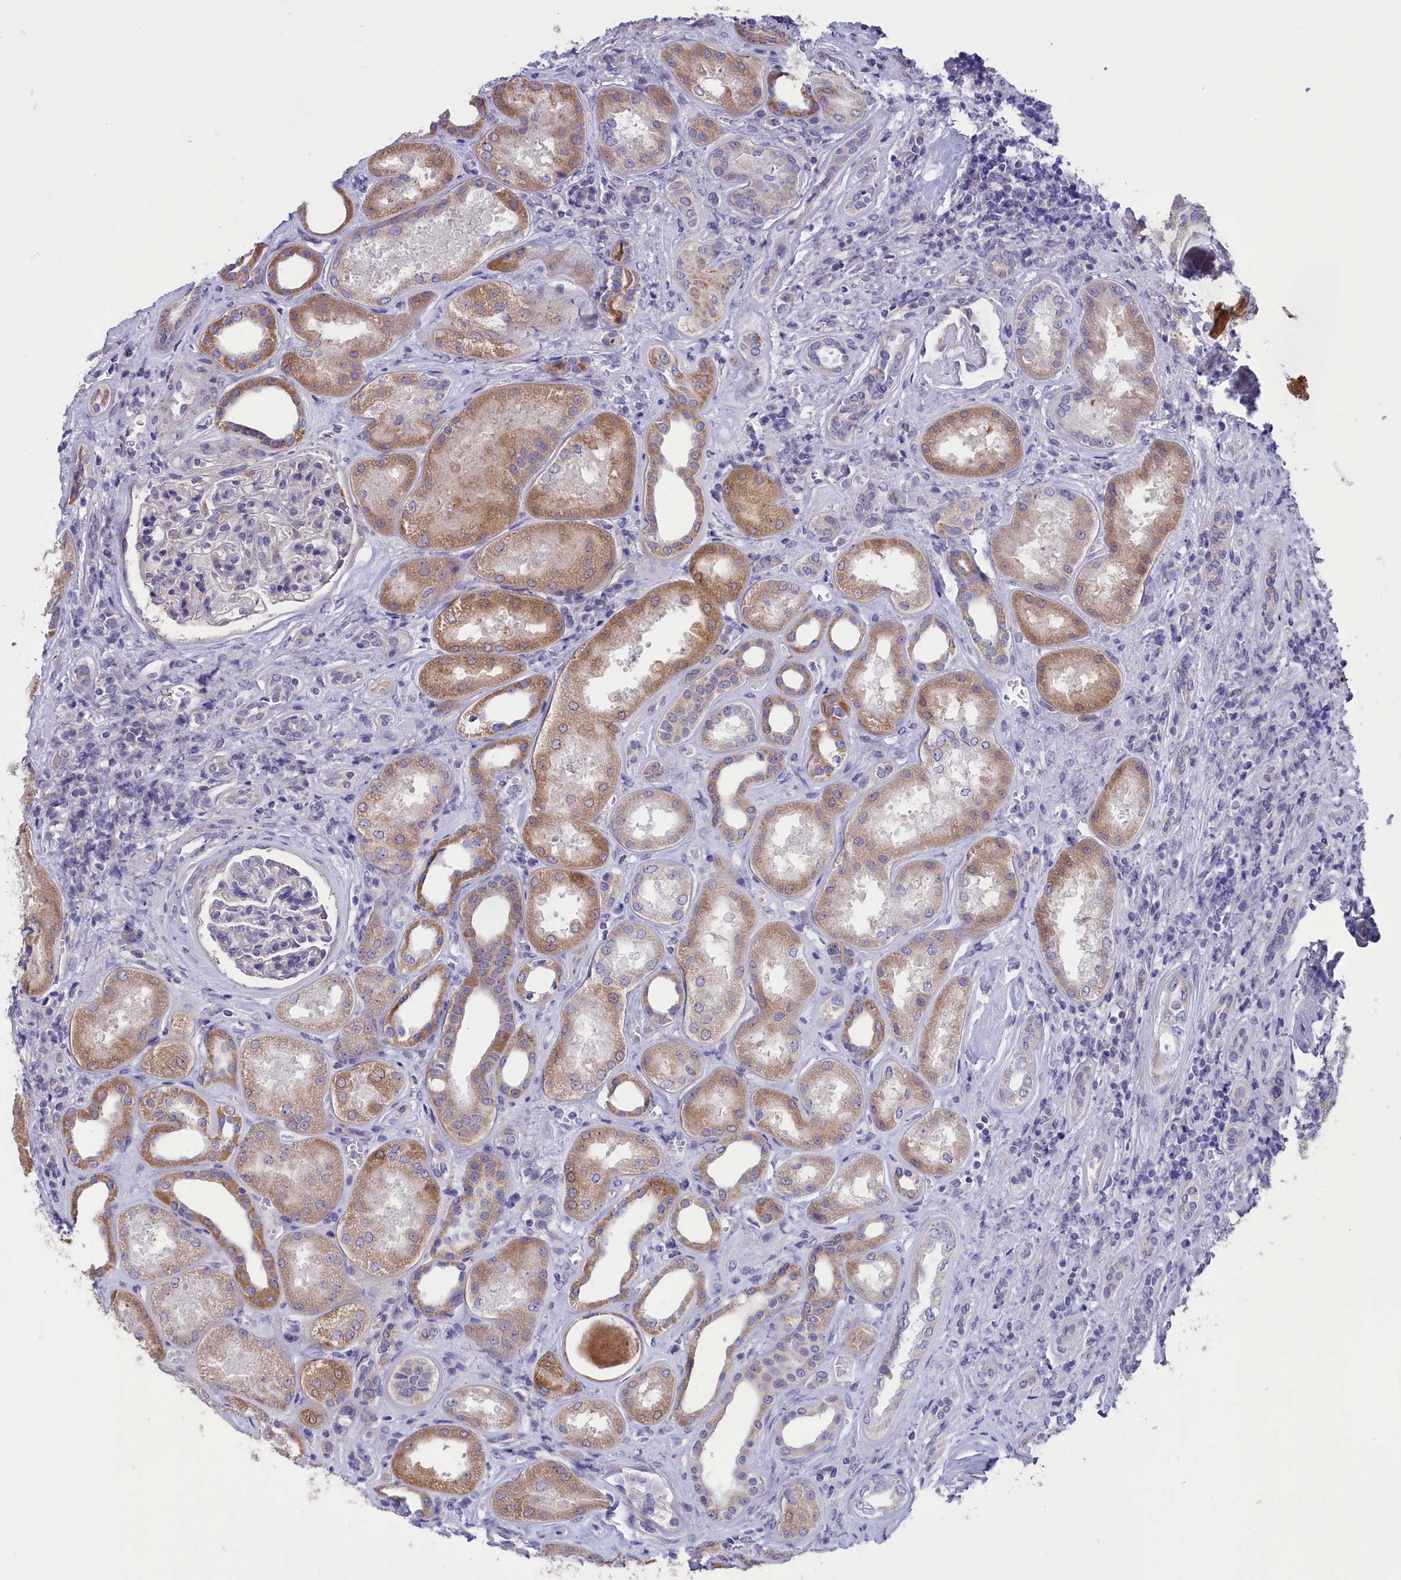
{"staining": {"intensity": "negative", "quantity": "none", "location": "none"}, "tissue": "kidney", "cell_type": "Cells in glomeruli", "image_type": "normal", "snomed": [{"axis": "morphology", "description": "Normal tissue, NOS"}, {"axis": "morphology", "description": "Adenocarcinoma, NOS"}, {"axis": "topography", "description": "Kidney"}], "caption": "There is no significant positivity in cells in glomeruli of kidney.", "gene": "CYP2U1", "patient": {"sex": "female", "age": 68}}